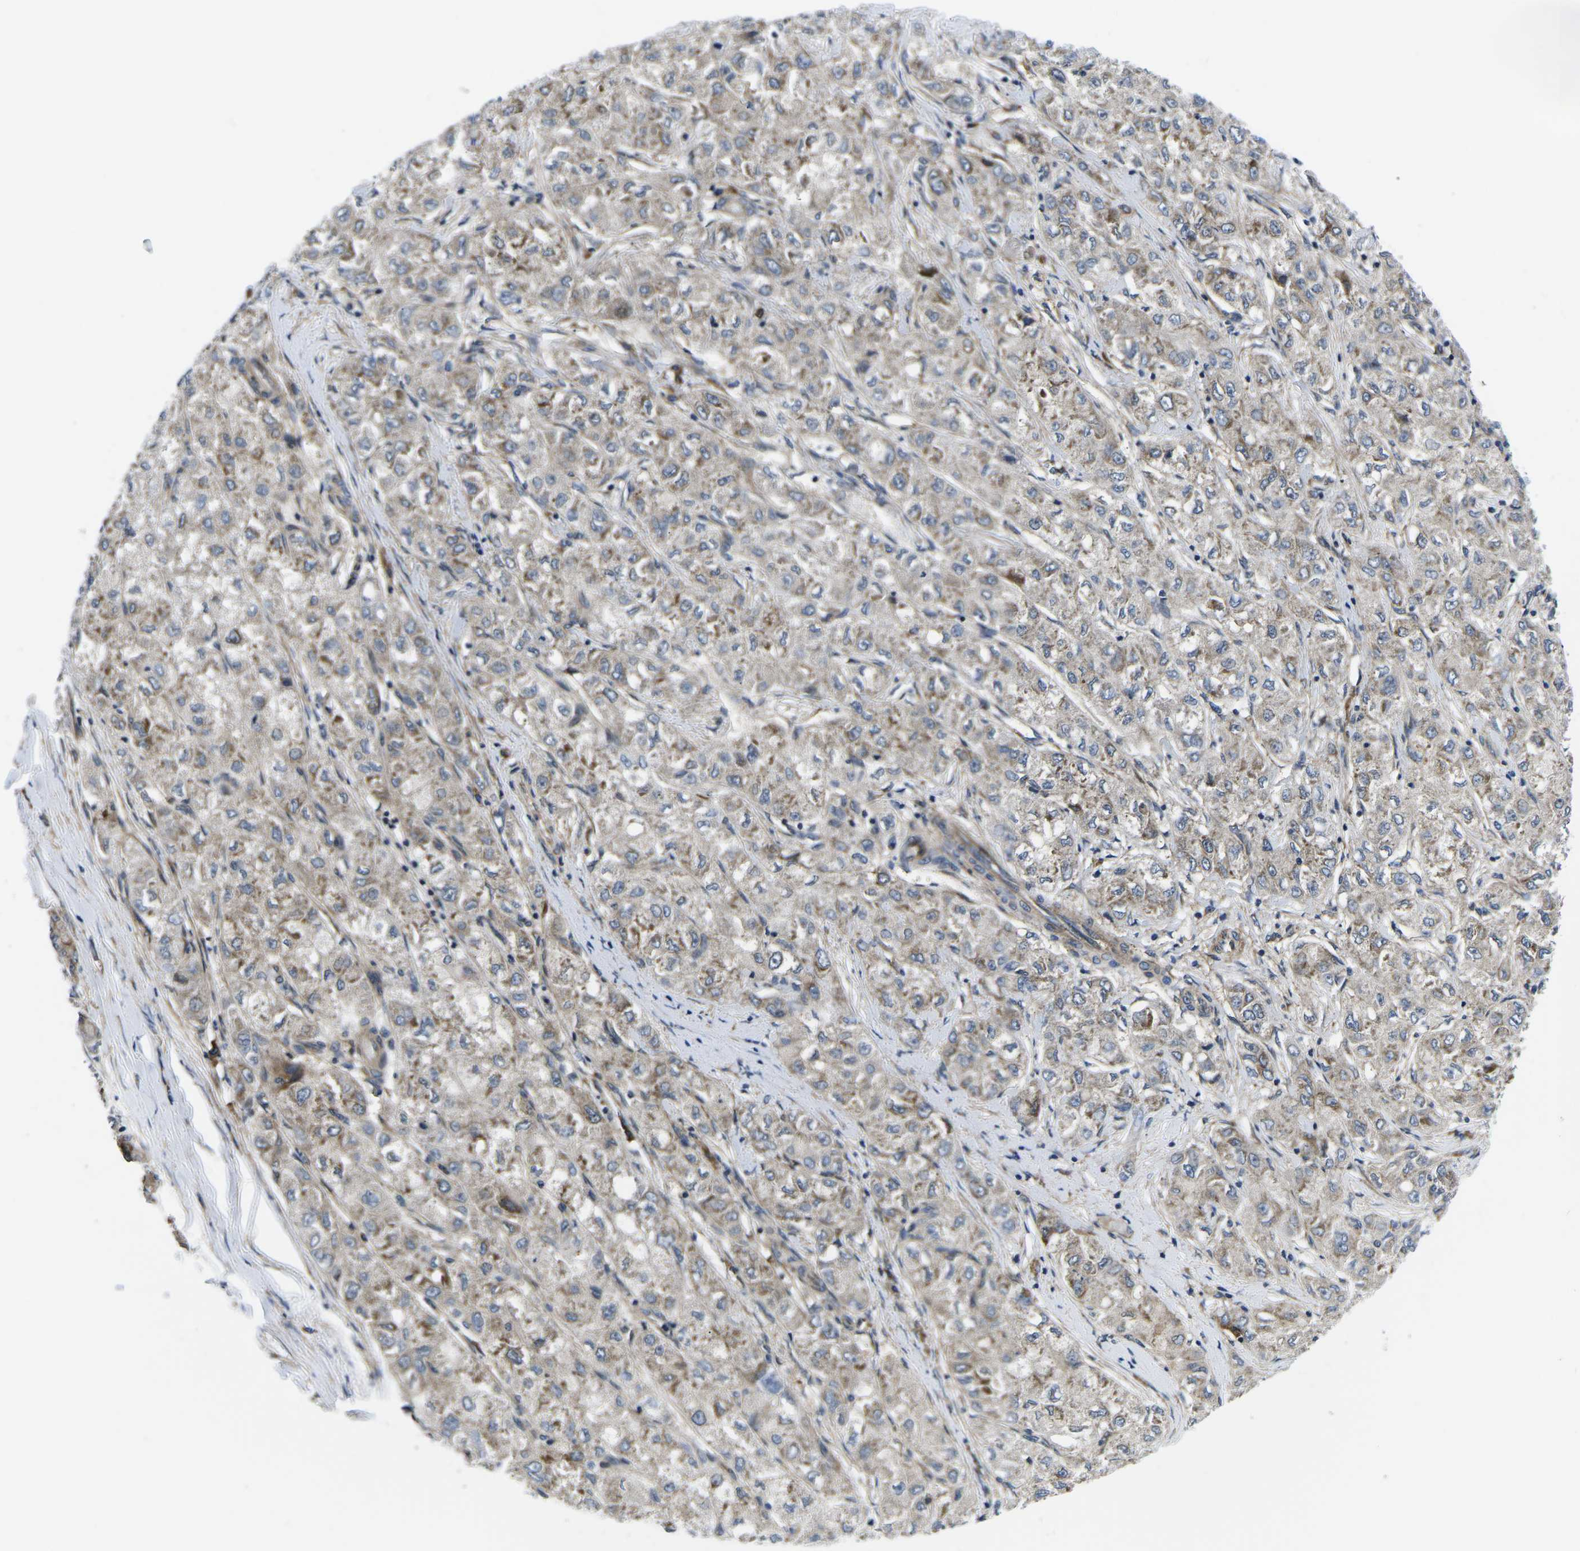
{"staining": {"intensity": "weak", "quantity": ">75%", "location": "cytoplasmic/membranous"}, "tissue": "liver cancer", "cell_type": "Tumor cells", "image_type": "cancer", "snomed": [{"axis": "morphology", "description": "Carcinoma, Hepatocellular, NOS"}, {"axis": "topography", "description": "Liver"}], "caption": "Immunohistochemical staining of hepatocellular carcinoma (liver) demonstrates low levels of weak cytoplasmic/membranous expression in about >75% of tumor cells.", "gene": "EIF4E", "patient": {"sex": "male", "age": 80}}